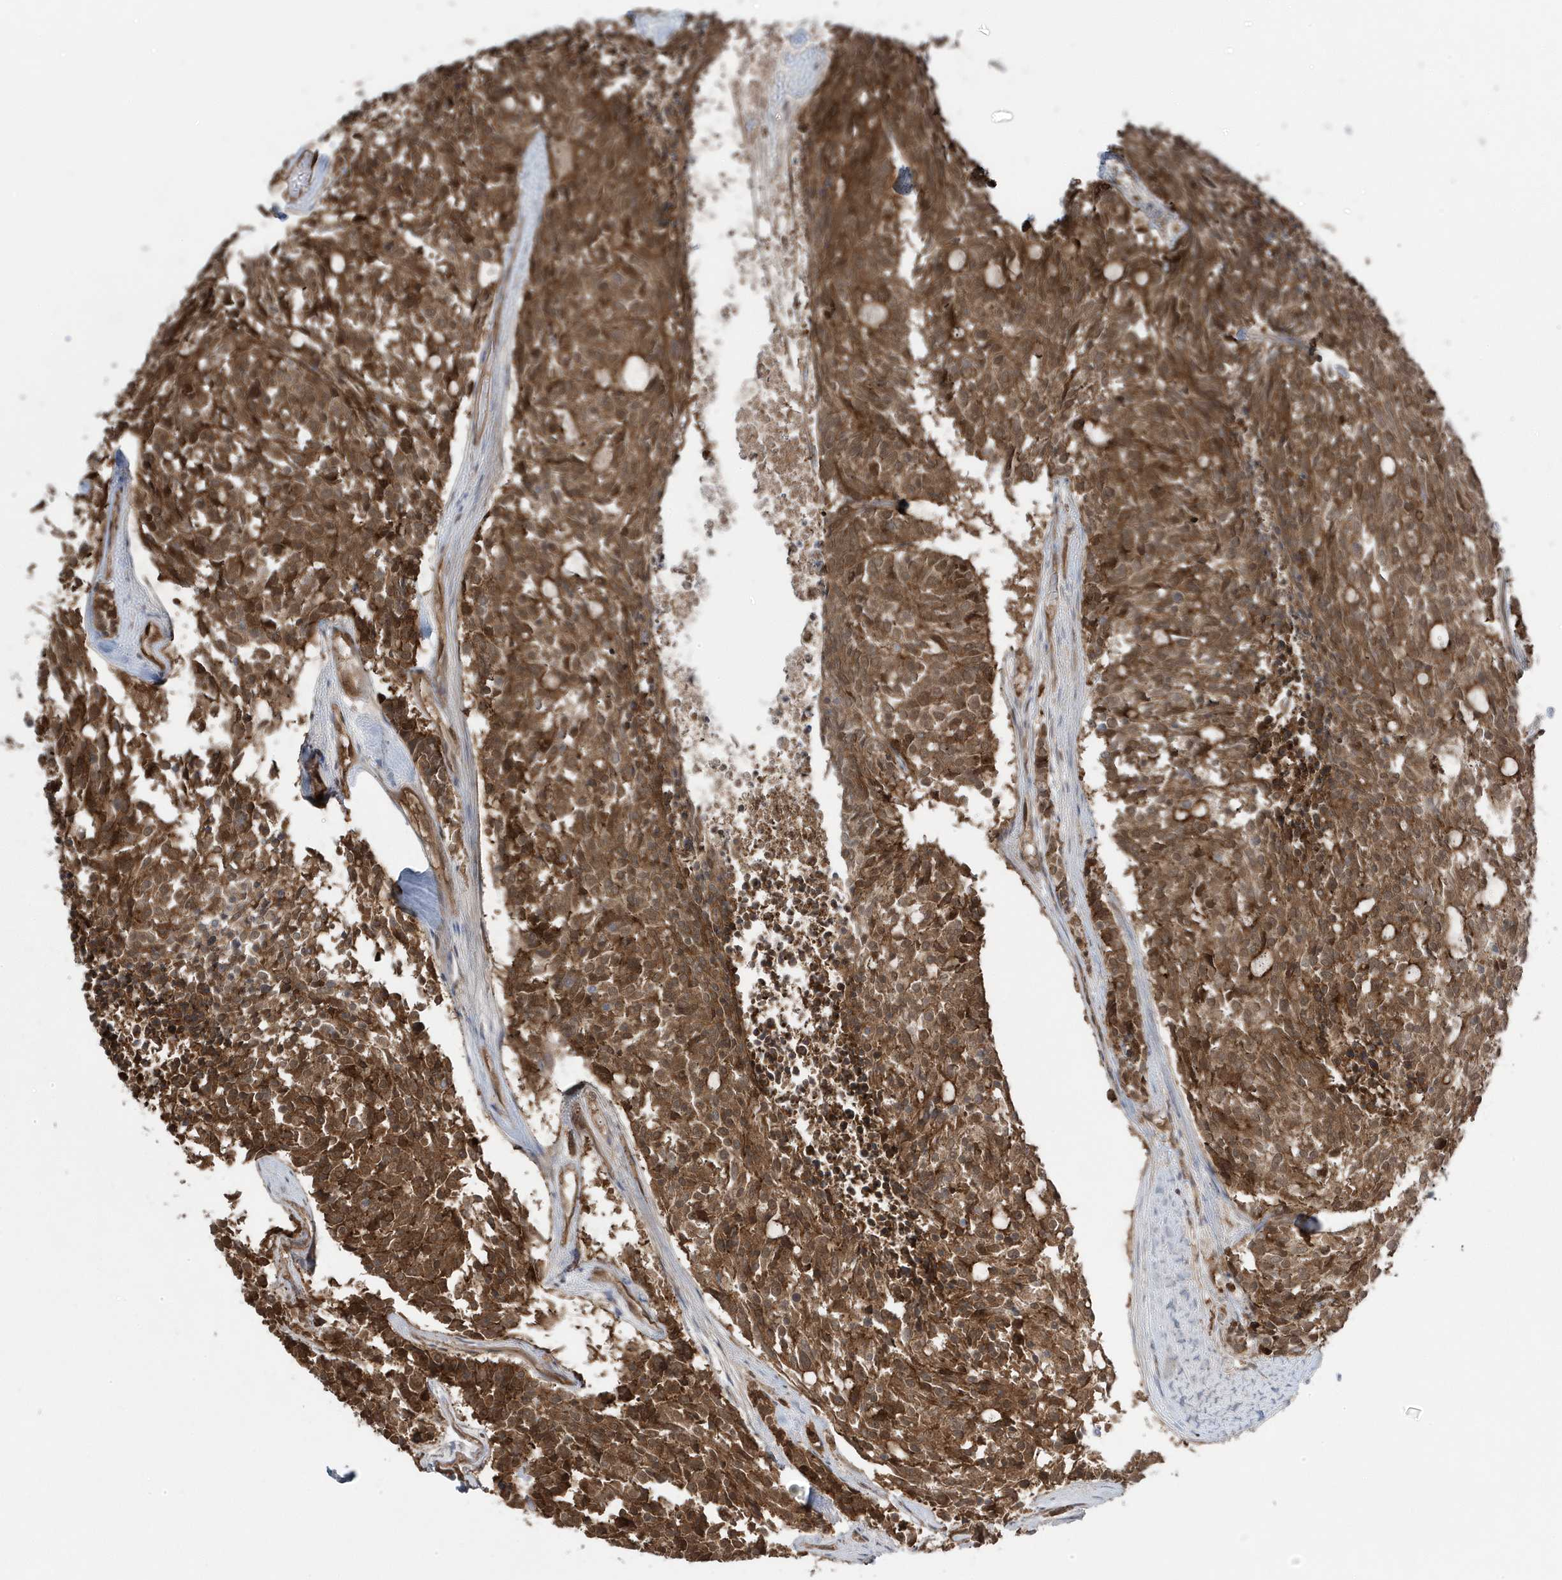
{"staining": {"intensity": "strong", "quantity": ">75%", "location": "cytoplasmic/membranous"}, "tissue": "carcinoid", "cell_type": "Tumor cells", "image_type": "cancer", "snomed": [{"axis": "morphology", "description": "Carcinoid, malignant, NOS"}, {"axis": "topography", "description": "Pancreas"}], "caption": "Carcinoid stained with DAB immunohistochemistry (IHC) reveals high levels of strong cytoplasmic/membranous staining in about >75% of tumor cells.", "gene": "MAPK1IP1L", "patient": {"sex": "female", "age": 54}}